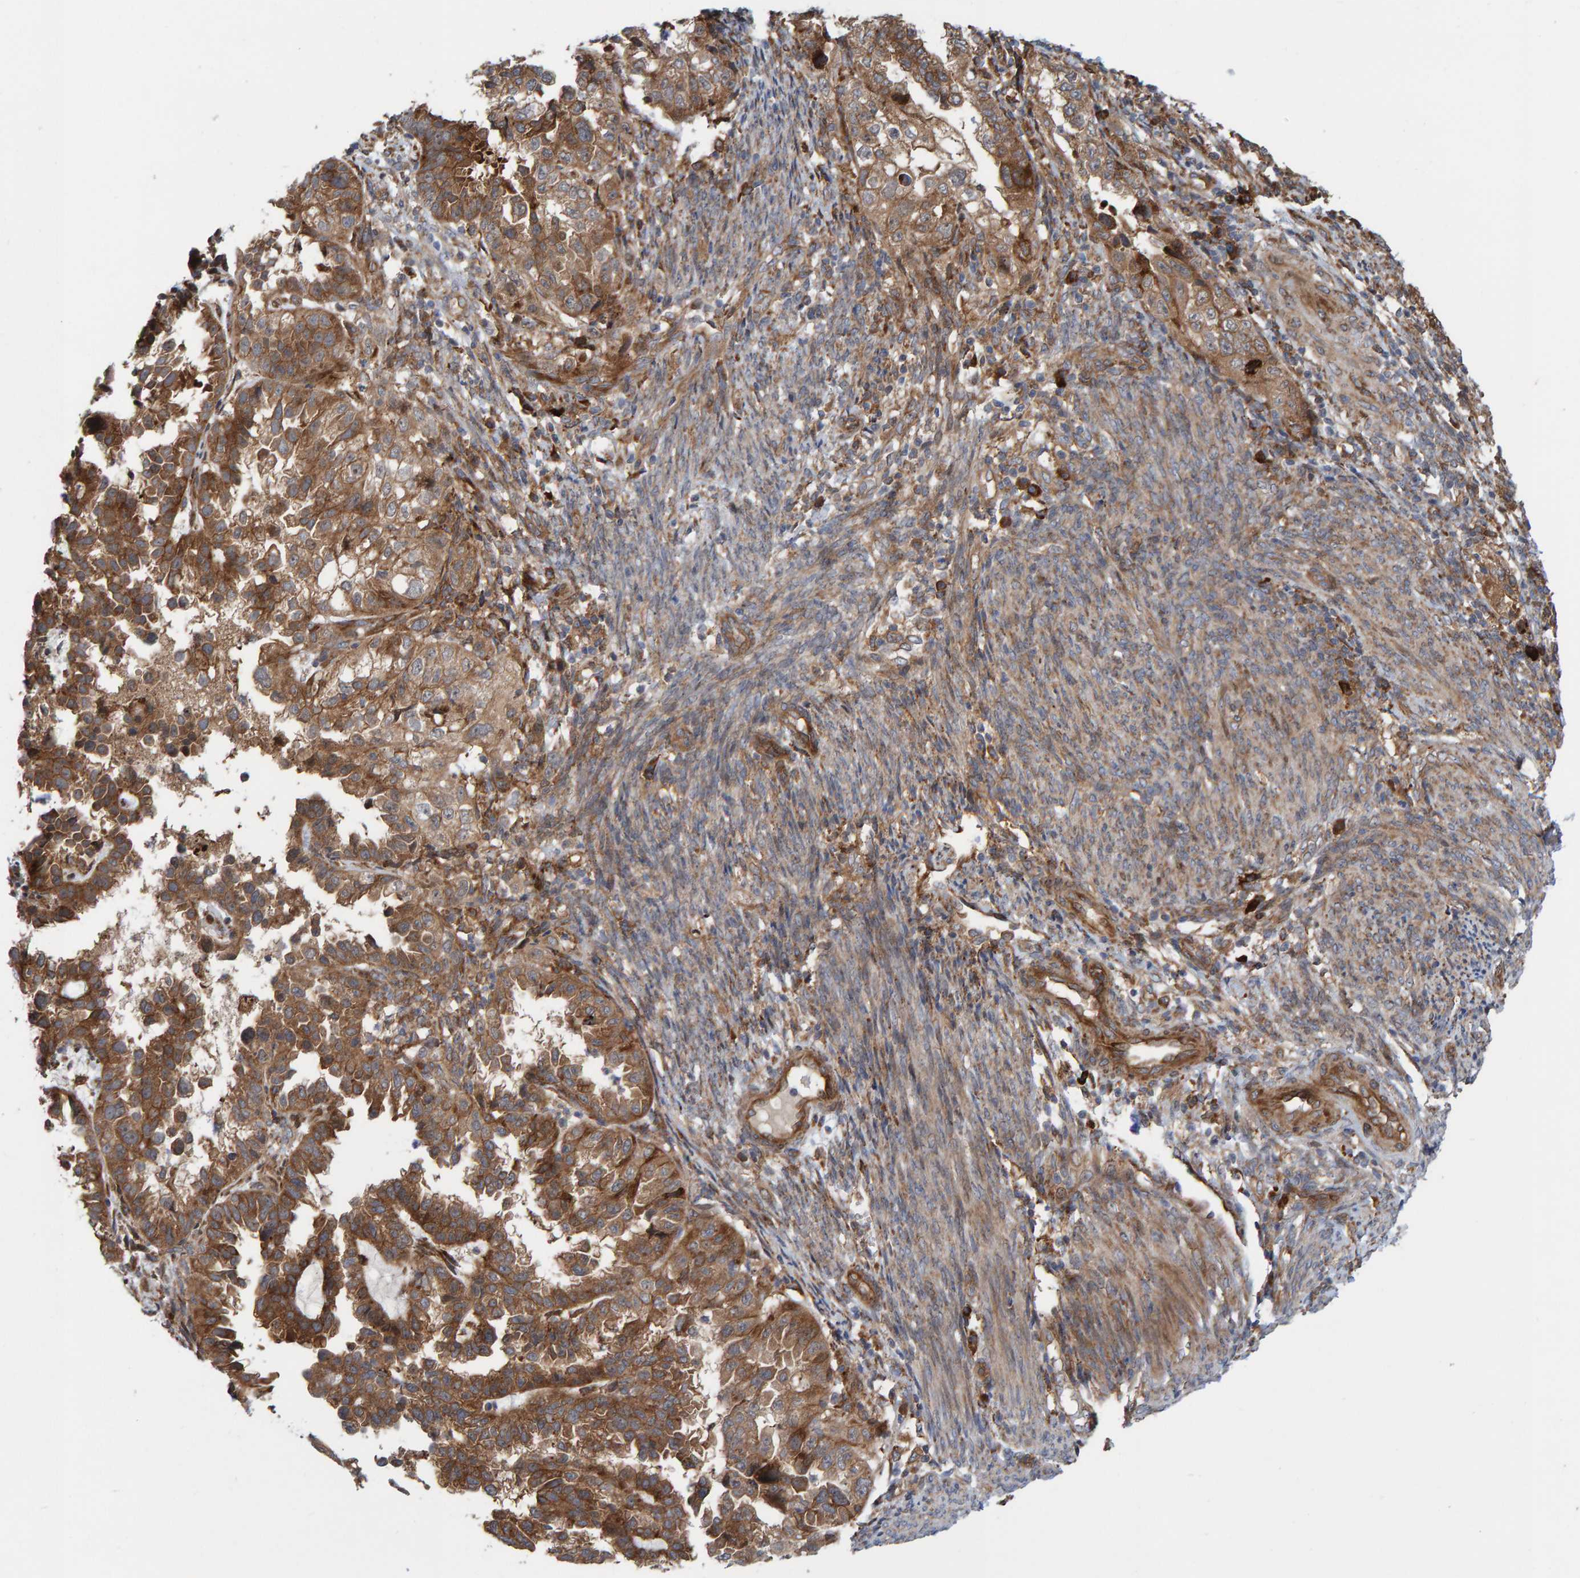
{"staining": {"intensity": "moderate", "quantity": ">75%", "location": "cytoplasmic/membranous"}, "tissue": "endometrial cancer", "cell_type": "Tumor cells", "image_type": "cancer", "snomed": [{"axis": "morphology", "description": "Adenocarcinoma, NOS"}, {"axis": "topography", "description": "Endometrium"}], "caption": "Brown immunohistochemical staining in human endometrial cancer displays moderate cytoplasmic/membranous staining in about >75% of tumor cells. Nuclei are stained in blue.", "gene": "KIAA0753", "patient": {"sex": "female", "age": 85}}